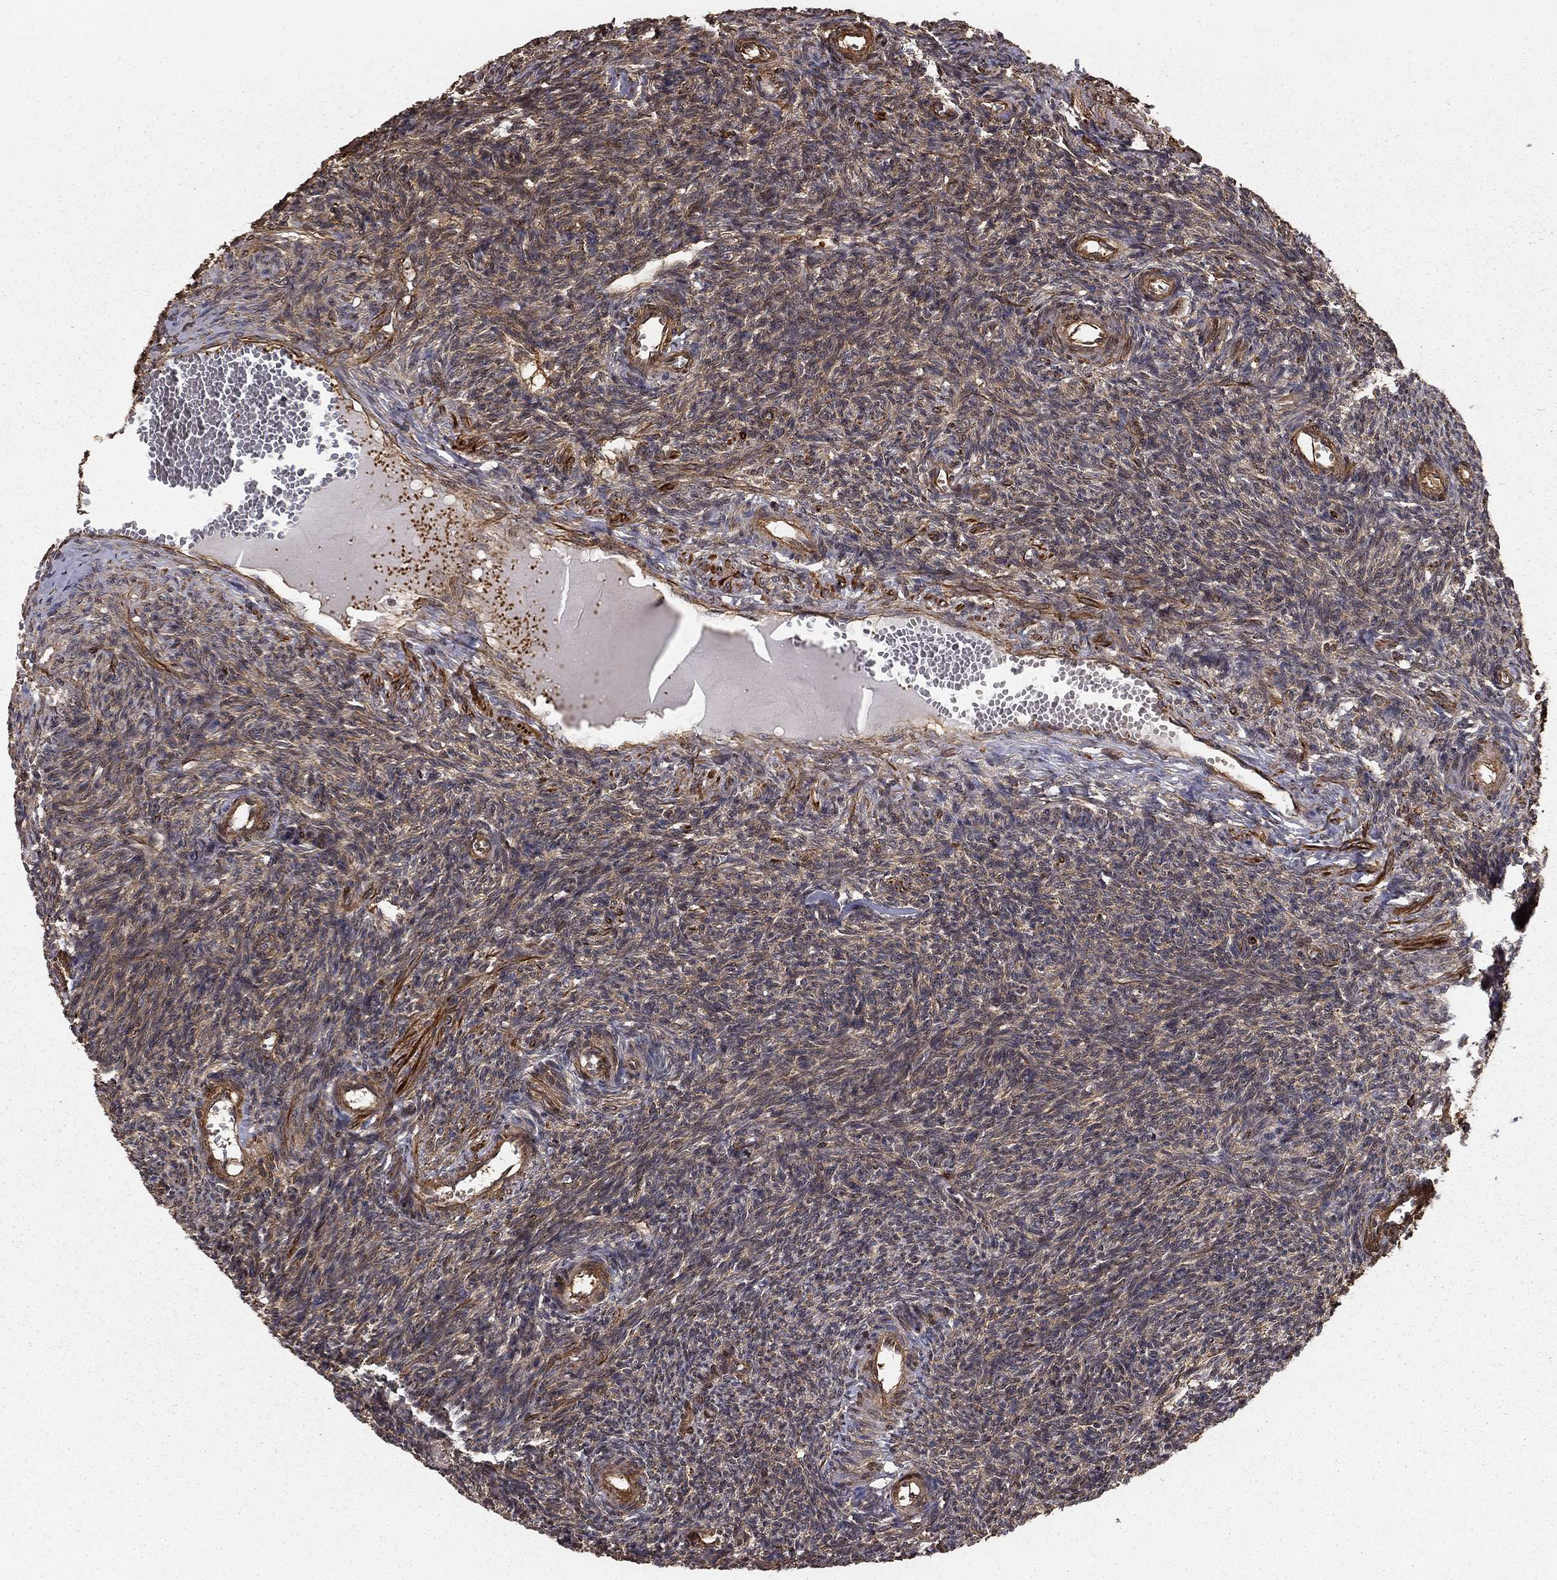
{"staining": {"intensity": "negative", "quantity": "none", "location": "none"}, "tissue": "ovary", "cell_type": "Ovarian stroma cells", "image_type": "normal", "snomed": [{"axis": "morphology", "description": "Normal tissue, NOS"}, {"axis": "topography", "description": "Ovary"}], "caption": "Immunohistochemical staining of normal ovary displays no significant staining in ovarian stroma cells. The staining is performed using DAB (3,3'-diaminobenzidine) brown chromogen with nuclei counter-stained in using hematoxylin.", "gene": "HABP4", "patient": {"sex": "female", "age": 27}}